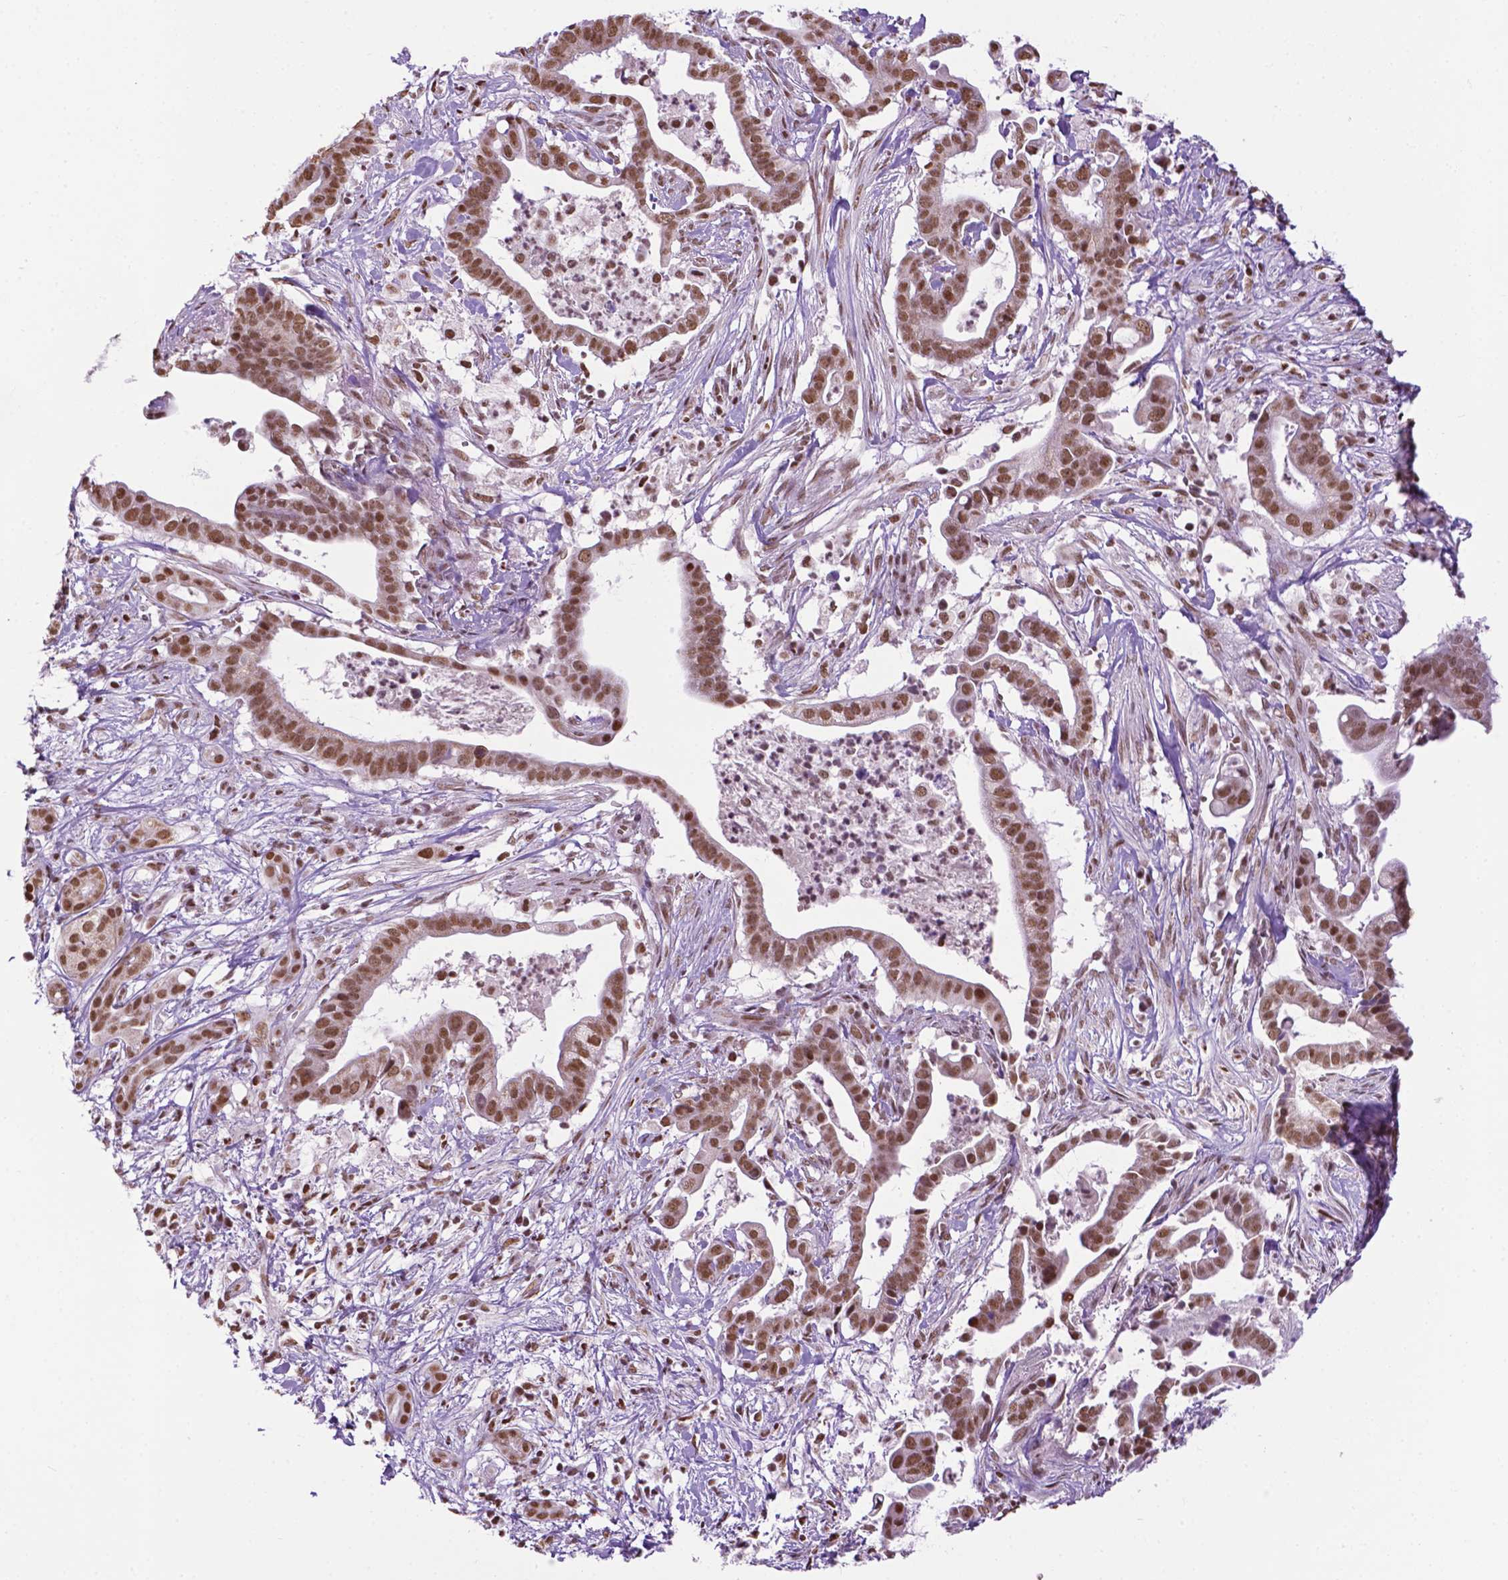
{"staining": {"intensity": "moderate", "quantity": ">75%", "location": "nuclear"}, "tissue": "pancreatic cancer", "cell_type": "Tumor cells", "image_type": "cancer", "snomed": [{"axis": "morphology", "description": "Adenocarcinoma, NOS"}, {"axis": "topography", "description": "Pancreas"}], "caption": "Immunohistochemical staining of human adenocarcinoma (pancreatic) demonstrates medium levels of moderate nuclear protein expression in approximately >75% of tumor cells. Ihc stains the protein in brown and the nuclei are stained blue.", "gene": "COL23A1", "patient": {"sex": "male", "age": 61}}